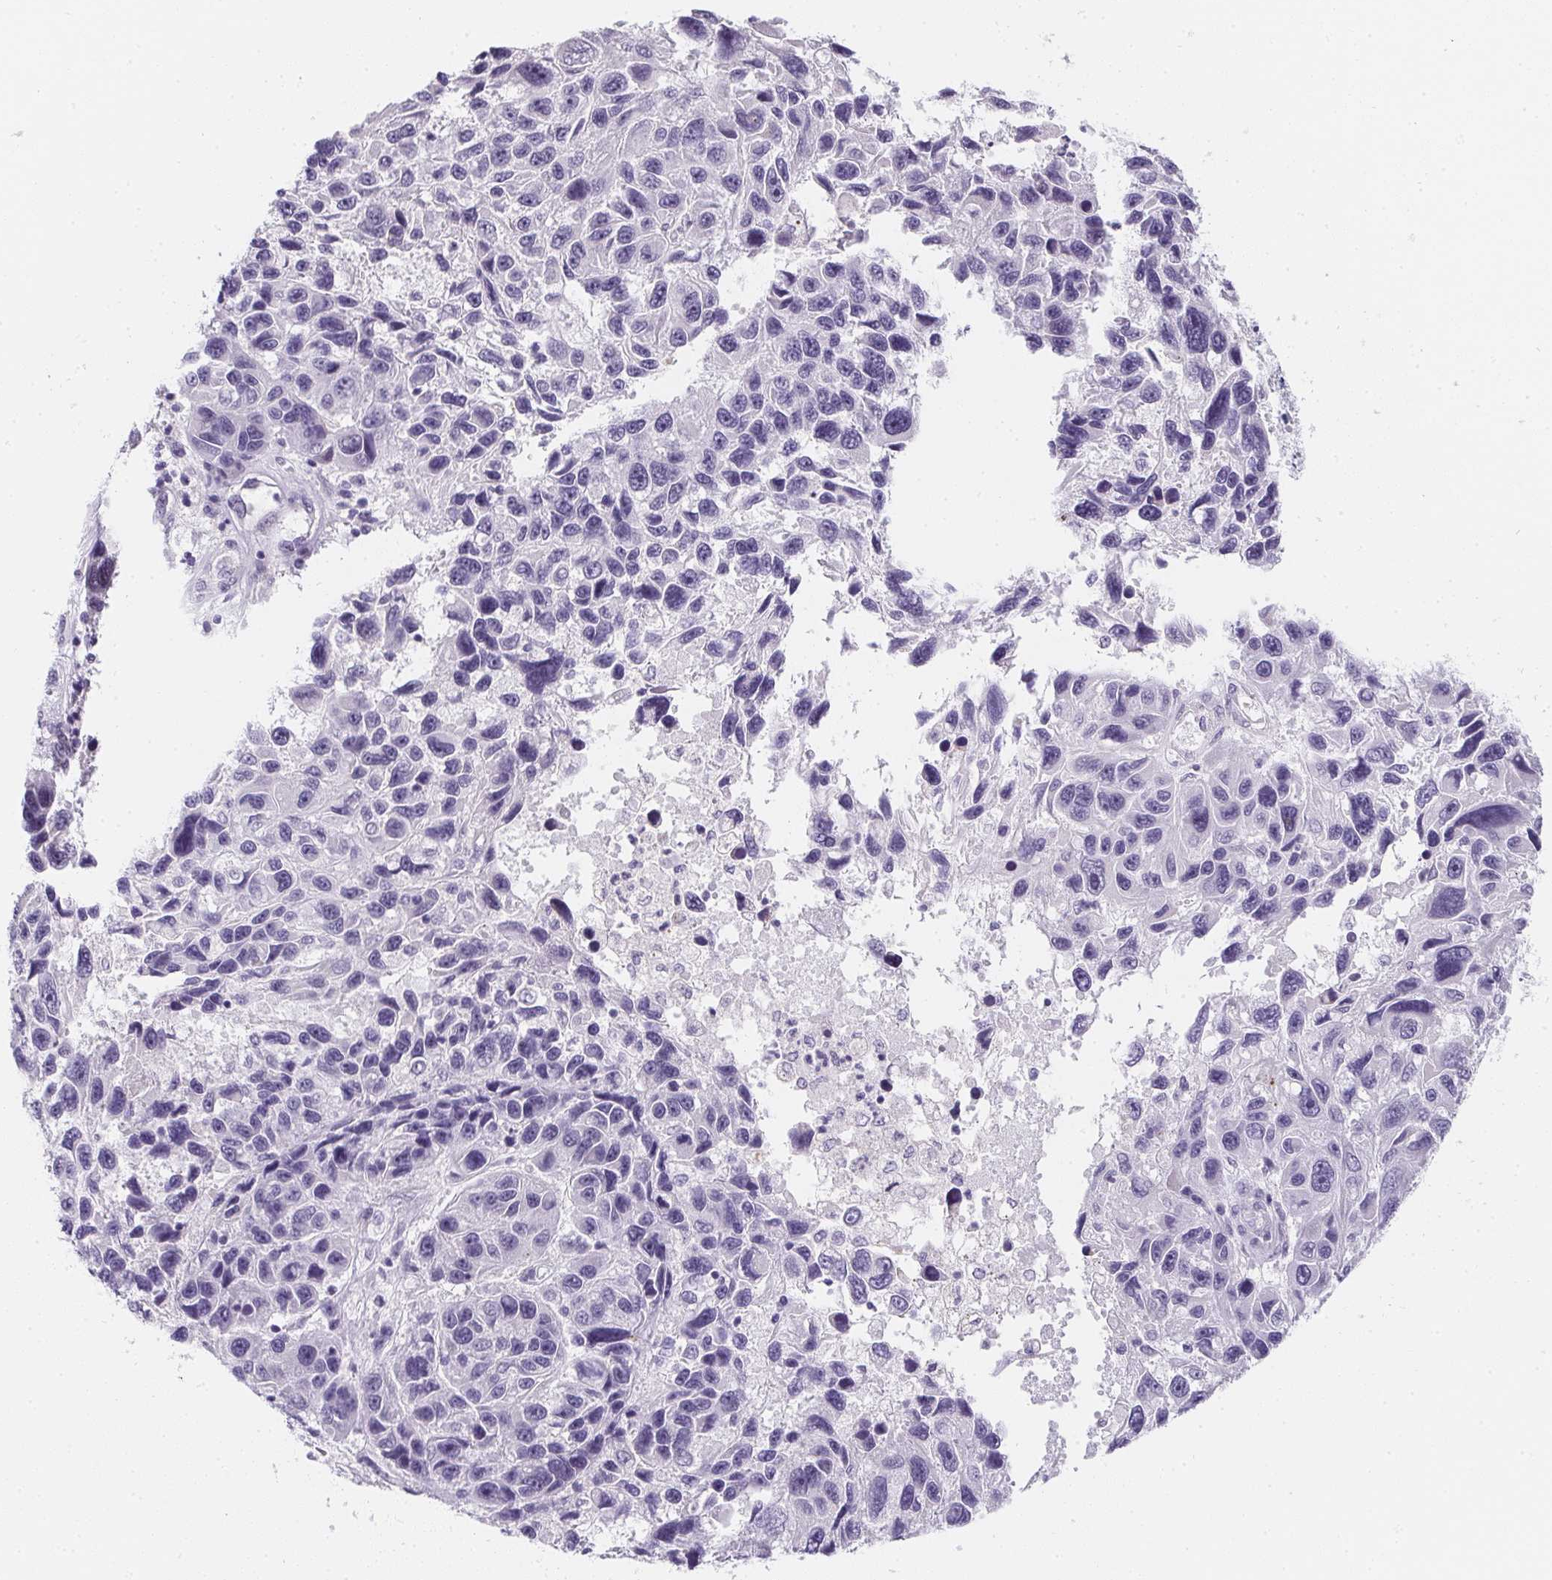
{"staining": {"intensity": "negative", "quantity": "none", "location": "none"}, "tissue": "melanoma", "cell_type": "Tumor cells", "image_type": "cancer", "snomed": [{"axis": "morphology", "description": "Malignant melanoma, NOS"}, {"axis": "topography", "description": "Skin"}], "caption": "IHC histopathology image of malignant melanoma stained for a protein (brown), which shows no staining in tumor cells.", "gene": "MAP1A", "patient": {"sex": "male", "age": 53}}